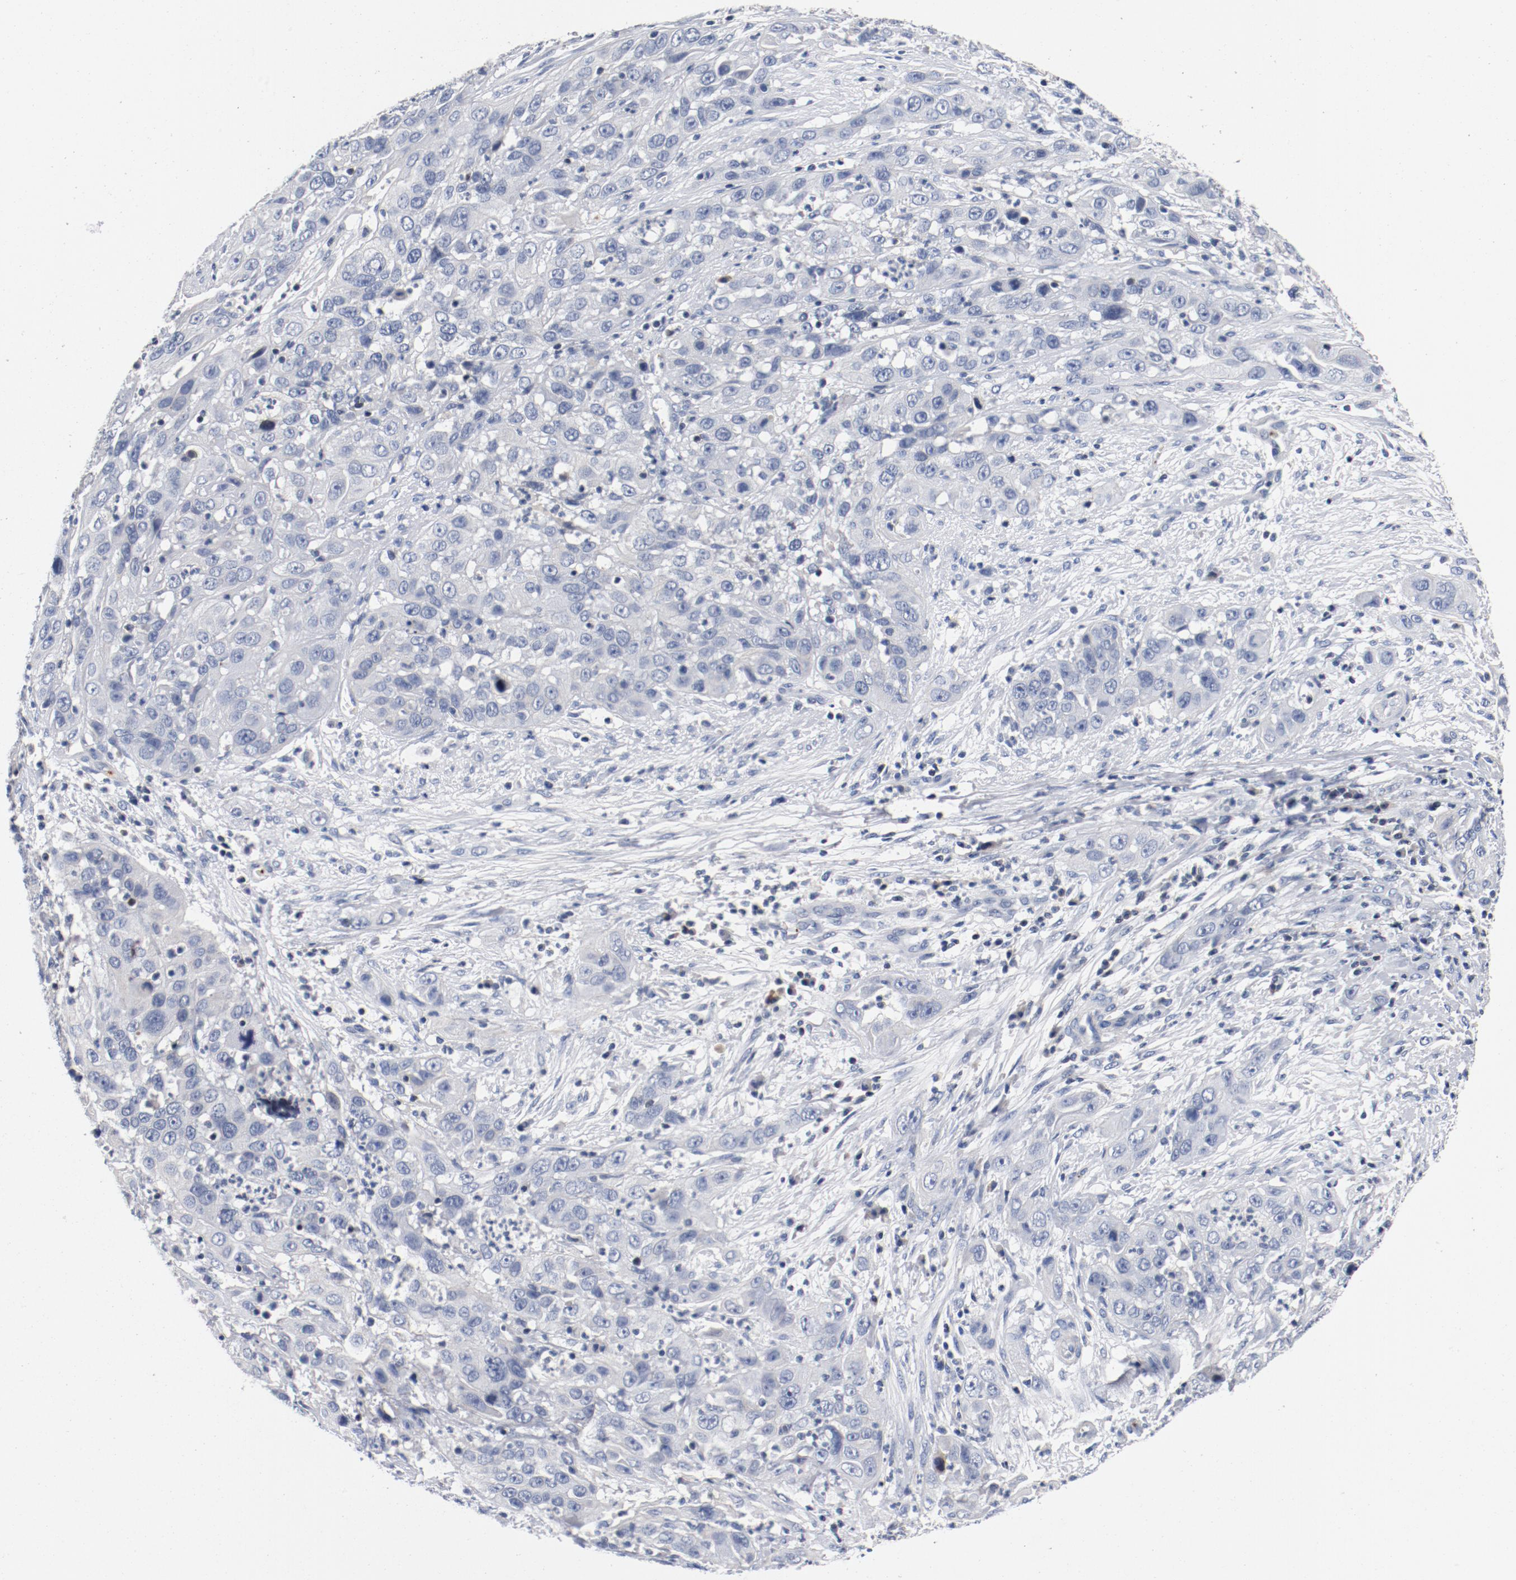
{"staining": {"intensity": "negative", "quantity": "none", "location": "none"}, "tissue": "cervical cancer", "cell_type": "Tumor cells", "image_type": "cancer", "snomed": [{"axis": "morphology", "description": "Squamous cell carcinoma, NOS"}, {"axis": "topography", "description": "Cervix"}], "caption": "Tumor cells are negative for brown protein staining in squamous cell carcinoma (cervical). The staining is performed using DAB brown chromogen with nuclei counter-stained in using hematoxylin.", "gene": "PIM1", "patient": {"sex": "female", "age": 32}}